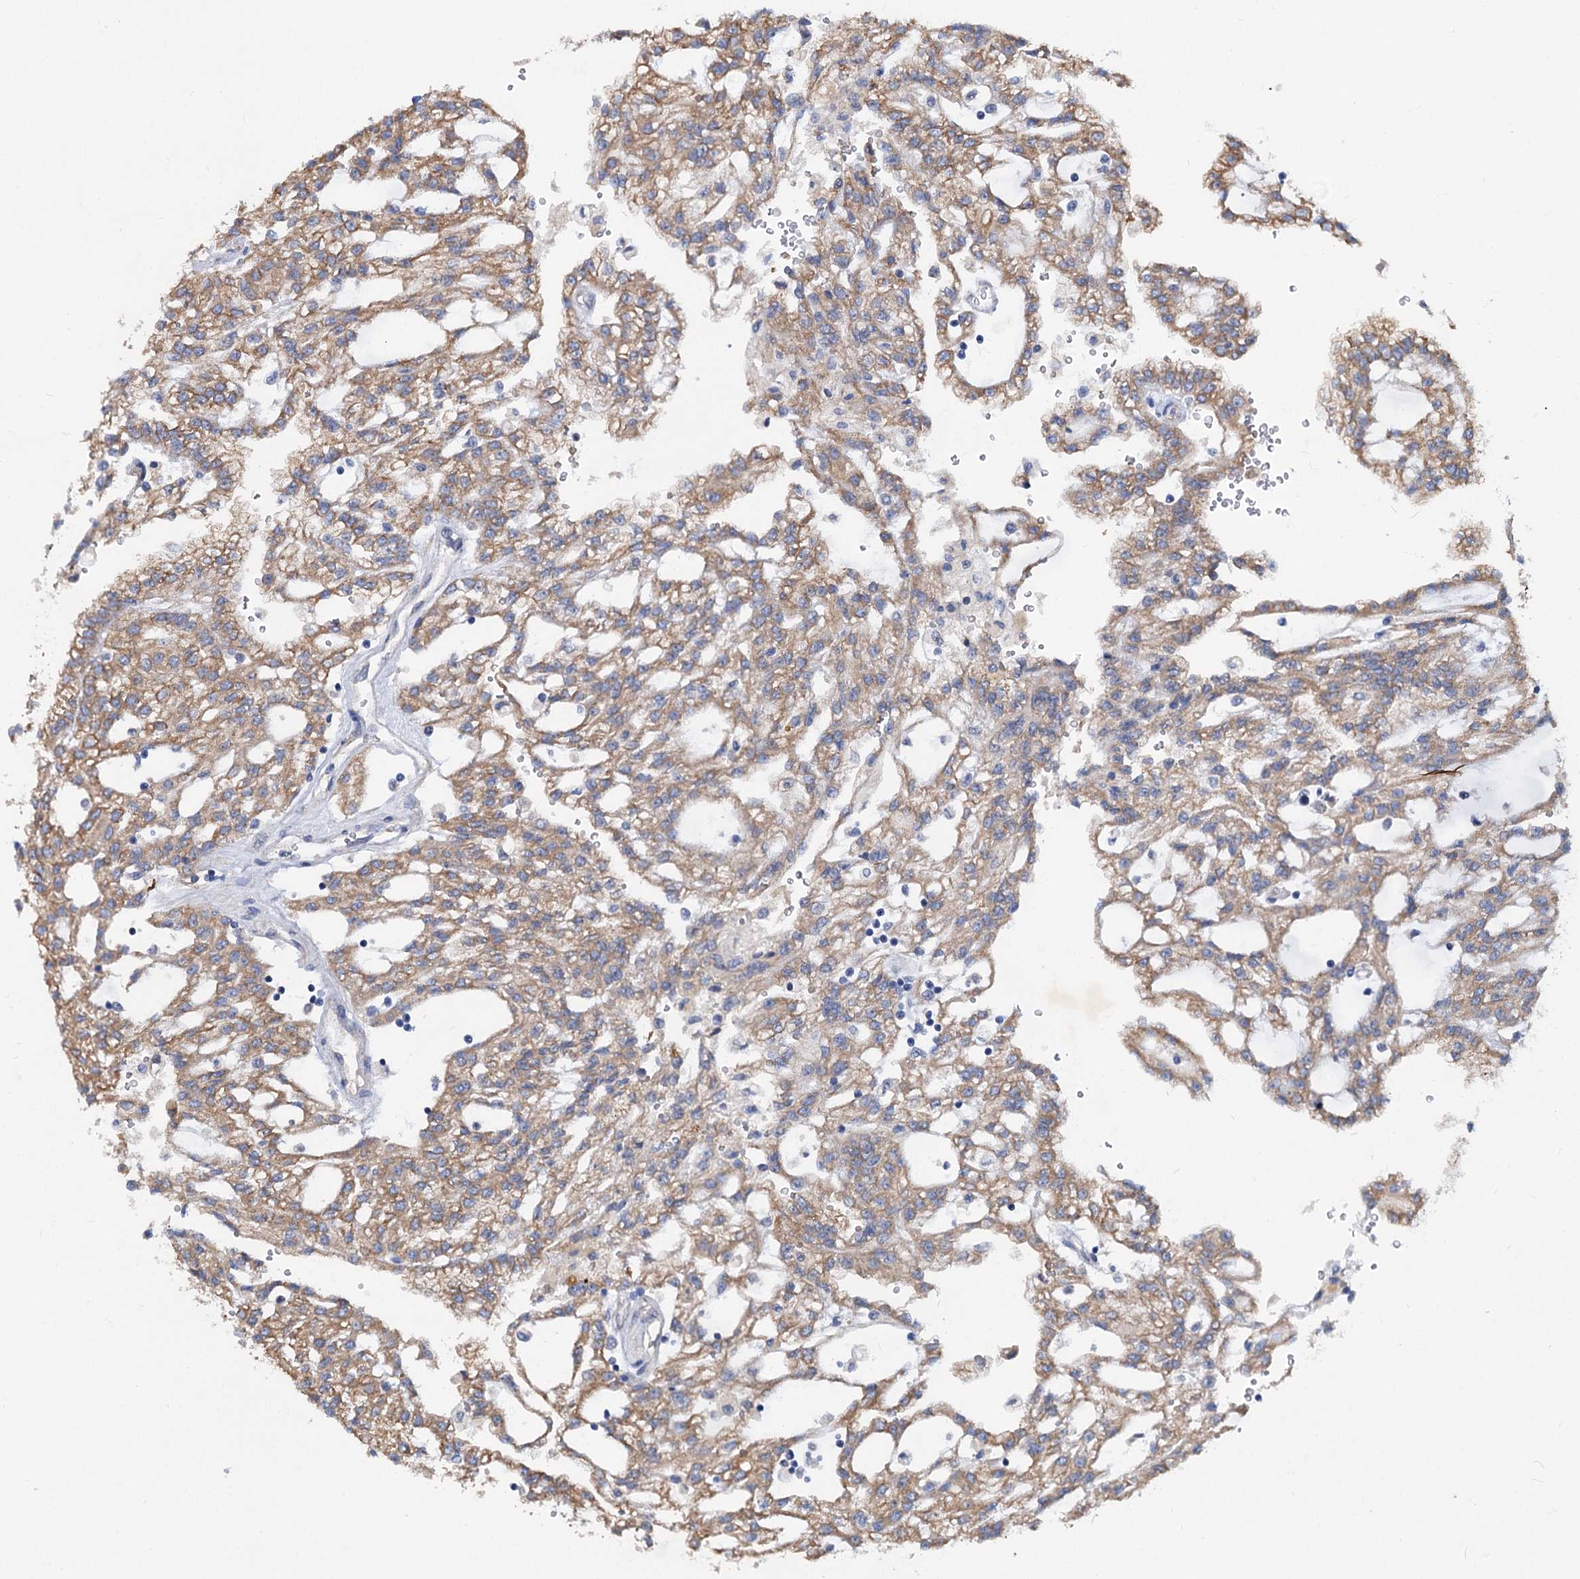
{"staining": {"intensity": "moderate", "quantity": ">75%", "location": "cytoplasmic/membranous"}, "tissue": "renal cancer", "cell_type": "Tumor cells", "image_type": "cancer", "snomed": [{"axis": "morphology", "description": "Adenocarcinoma, NOS"}, {"axis": "topography", "description": "Kidney"}], "caption": "An image showing moderate cytoplasmic/membranous expression in approximately >75% of tumor cells in adenocarcinoma (renal), as visualized by brown immunohistochemical staining.", "gene": "TRIM55", "patient": {"sex": "male", "age": 63}}